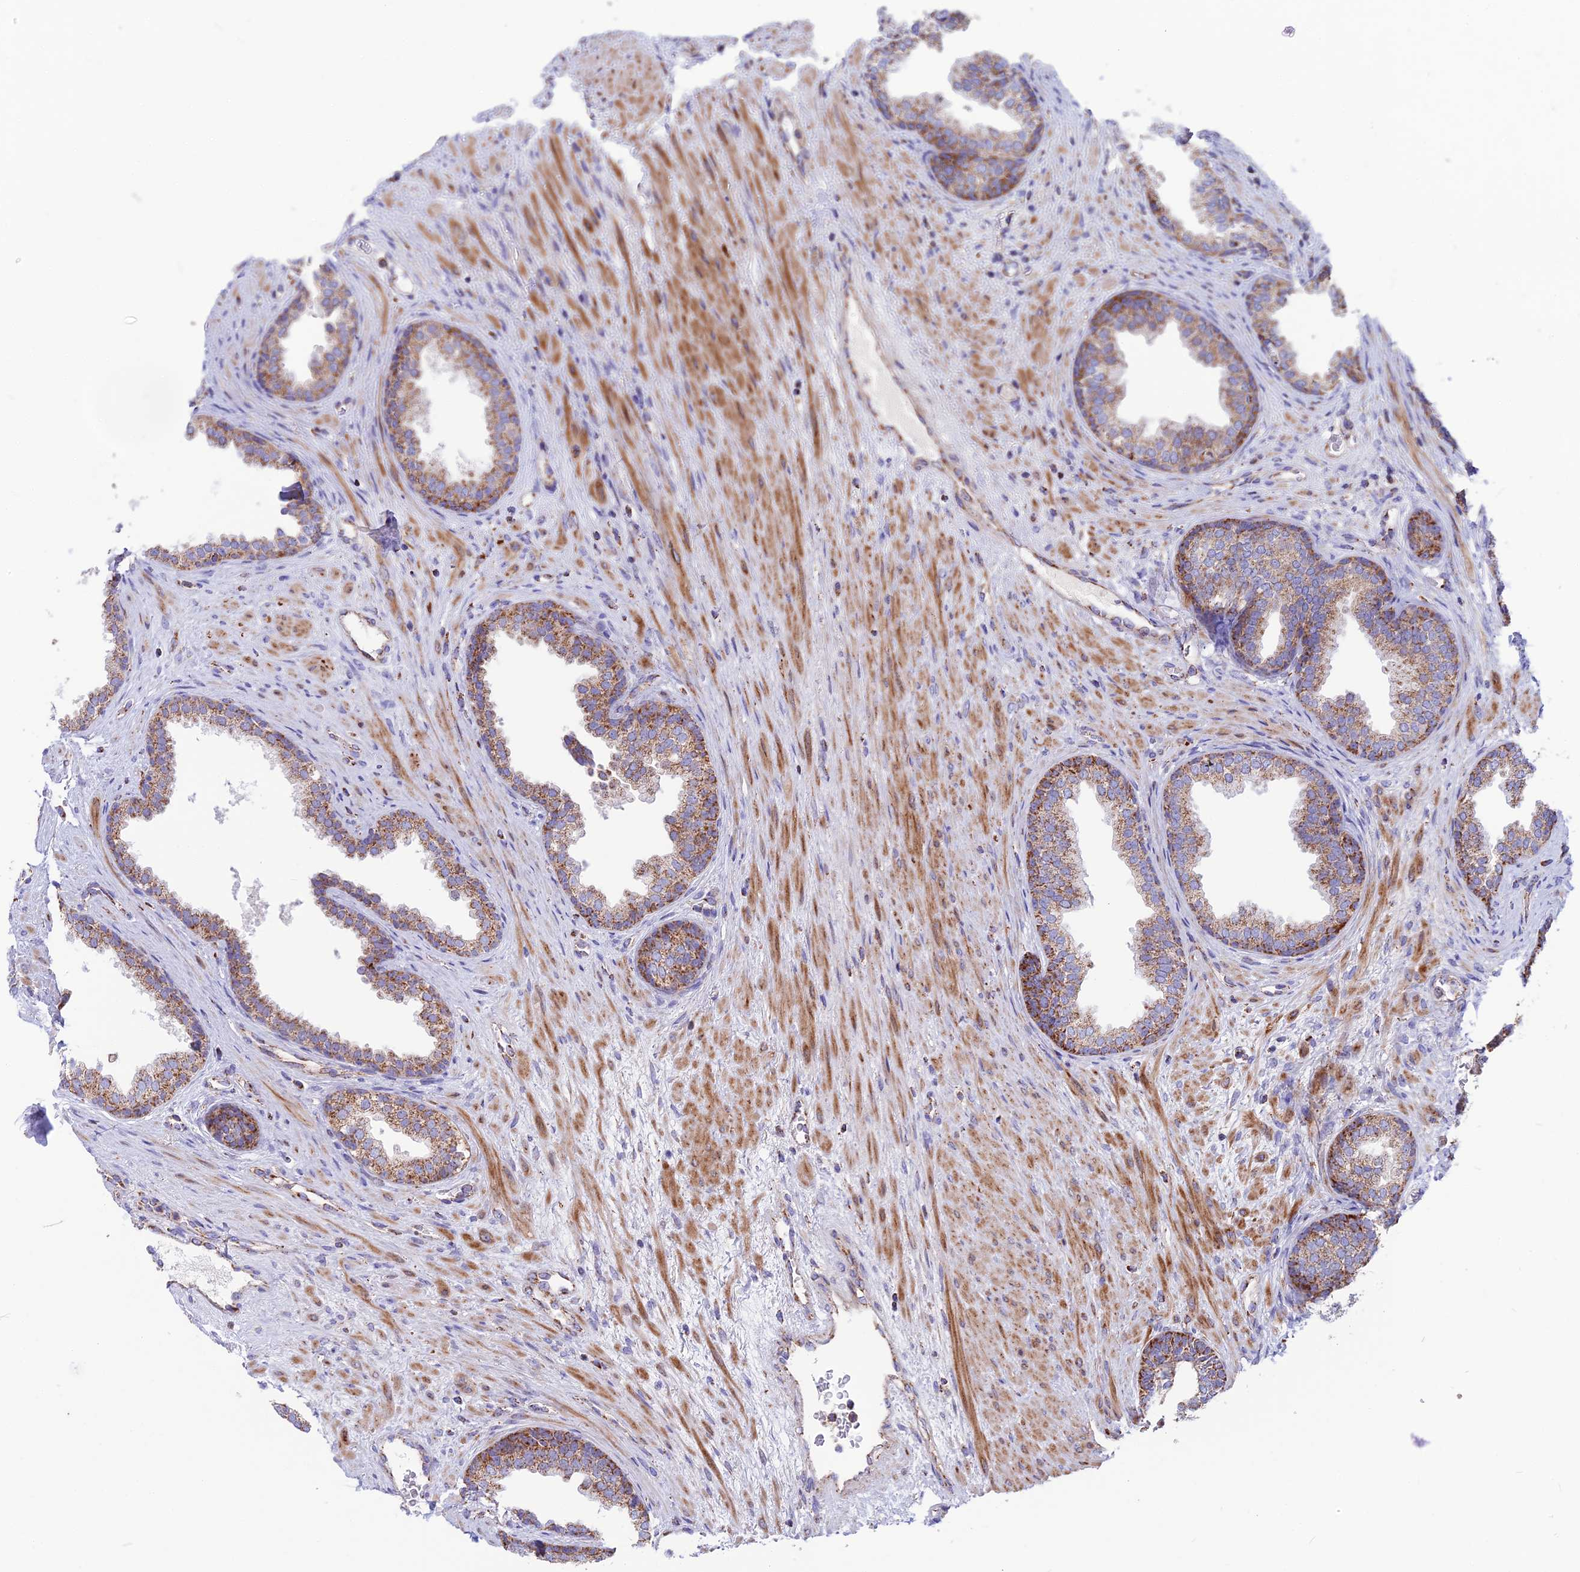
{"staining": {"intensity": "moderate", "quantity": ">75%", "location": "cytoplasmic/membranous"}, "tissue": "prostate", "cell_type": "Glandular cells", "image_type": "normal", "snomed": [{"axis": "morphology", "description": "Normal tissue, NOS"}, {"axis": "topography", "description": "Prostate"}], "caption": "Immunohistochemistry (IHC) histopathology image of normal human prostate stained for a protein (brown), which demonstrates medium levels of moderate cytoplasmic/membranous staining in approximately >75% of glandular cells.", "gene": "CS", "patient": {"sex": "male", "age": 76}}